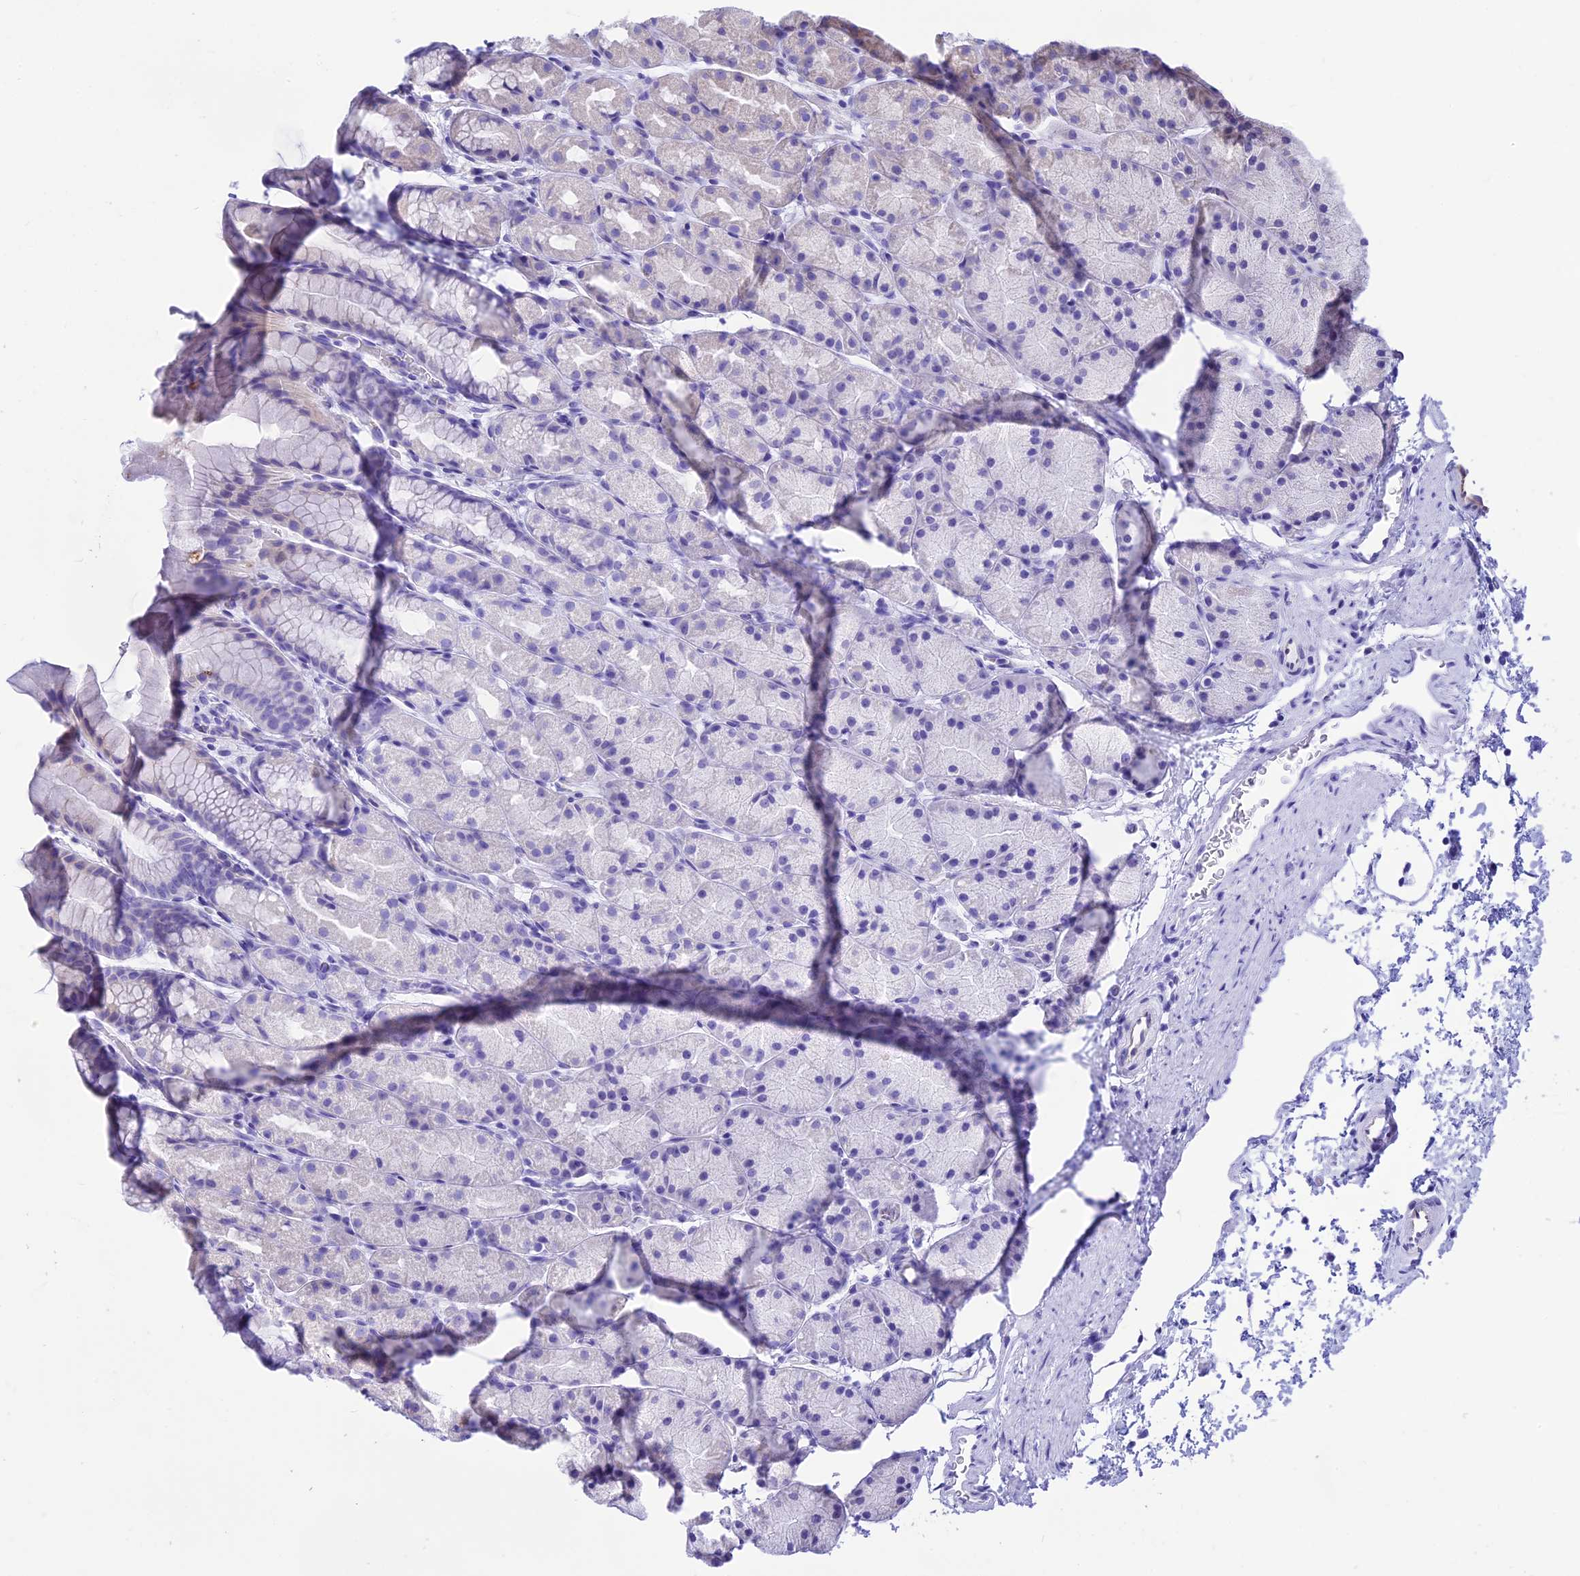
{"staining": {"intensity": "negative", "quantity": "none", "location": "none"}, "tissue": "stomach", "cell_type": "Glandular cells", "image_type": "normal", "snomed": [{"axis": "morphology", "description": "Normal tissue, NOS"}, {"axis": "topography", "description": "Stomach, upper"}, {"axis": "topography", "description": "Stomach"}], "caption": "This is an immunohistochemistry photomicrograph of normal human stomach. There is no staining in glandular cells.", "gene": "DOC2B", "patient": {"sex": "male", "age": 47}}